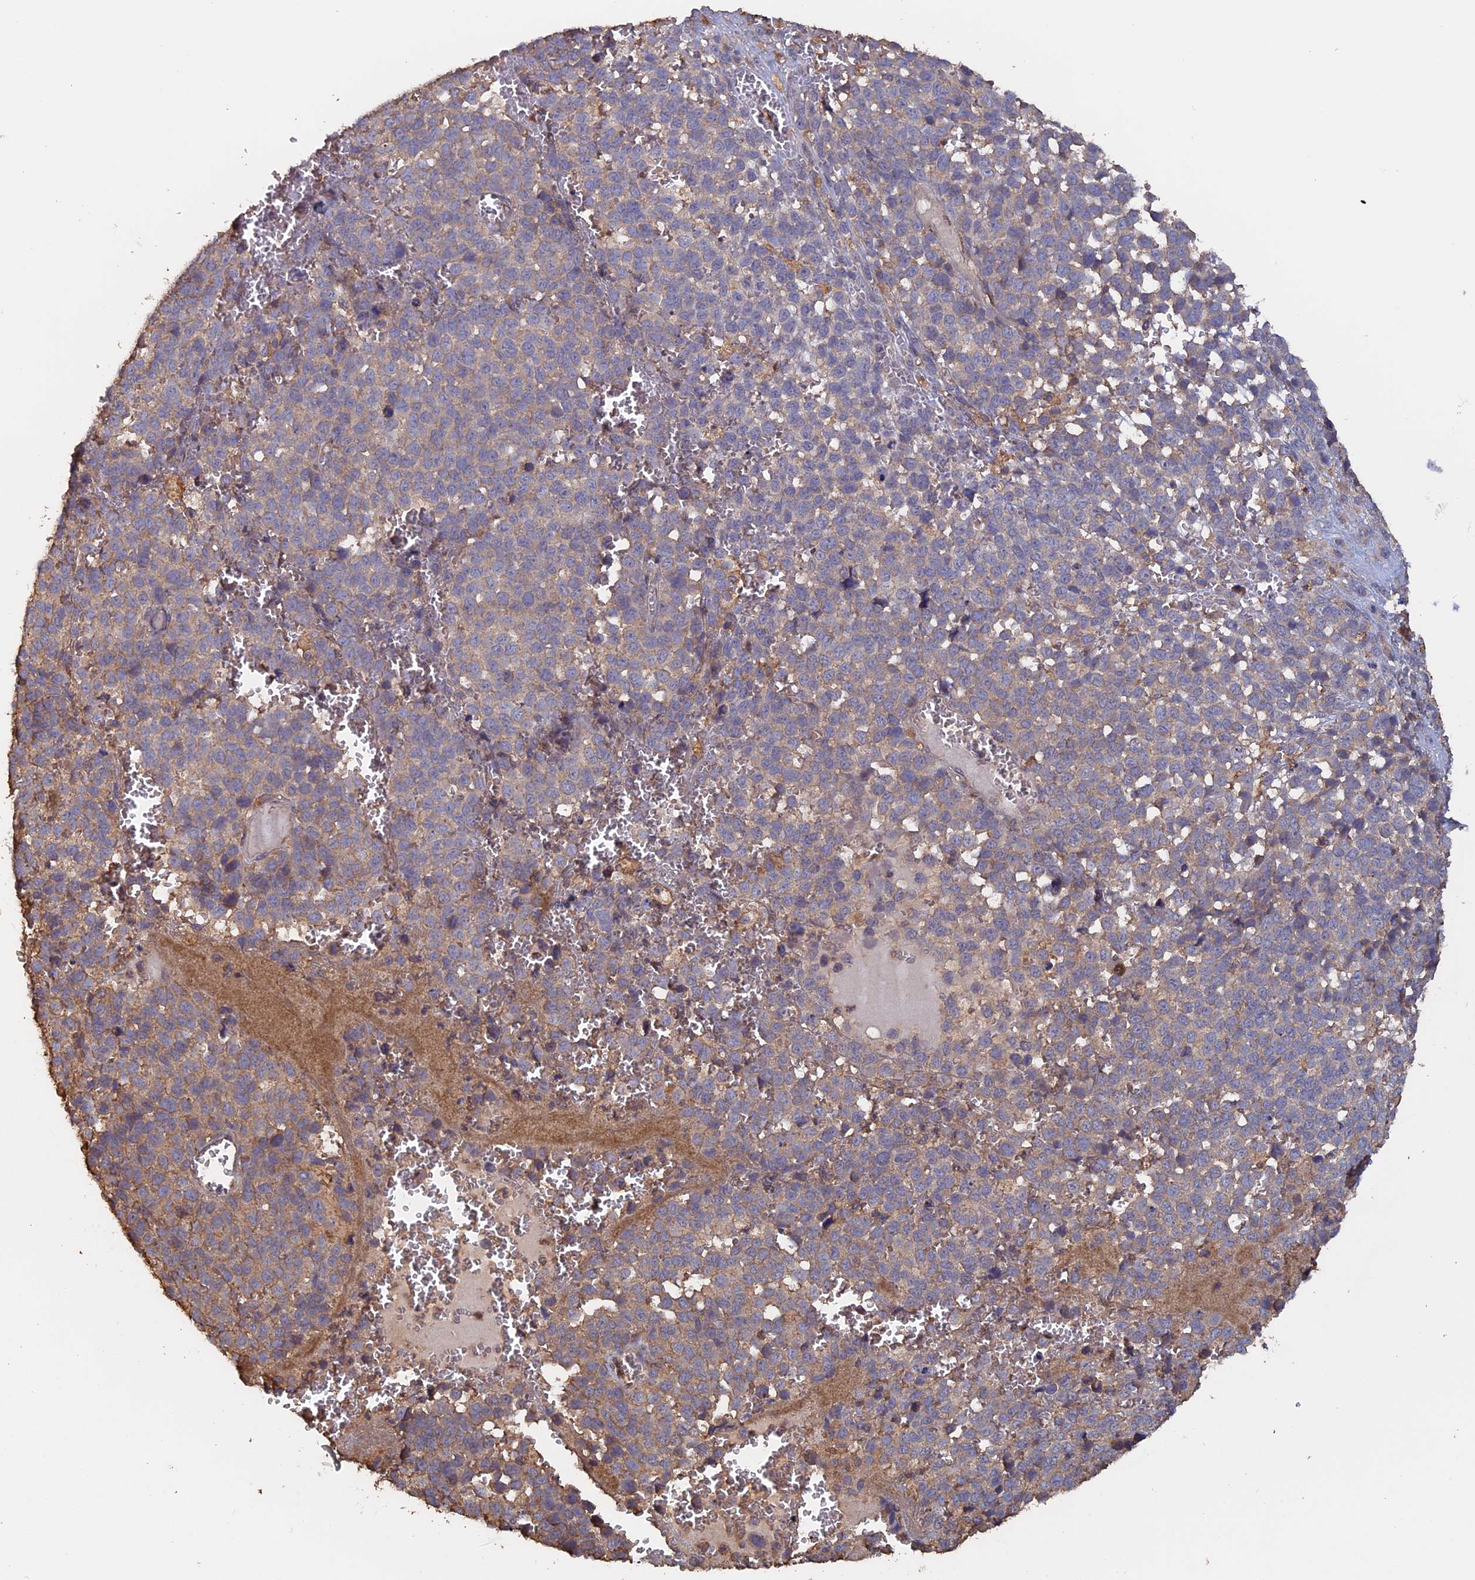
{"staining": {"intensity": "weak", "quantity": "25%-75%", "location": "cytoplasmic/membranous"}, "tissue": "melanoma", "cell_type": "Tumor cells", "image_type": "cancer", "snomed": [{"axis": "morphology", "description": "Malignant melanoma, NOS"}, {"axis": "topography", "description": "Nose, NOS"}], "caption": "A brown stain labels weak cytoplasmic/membranous expression of a protein in melanoma tumor cells.", "gene": "PIGQ", "patient": {"sex": "female", "age": 48}}